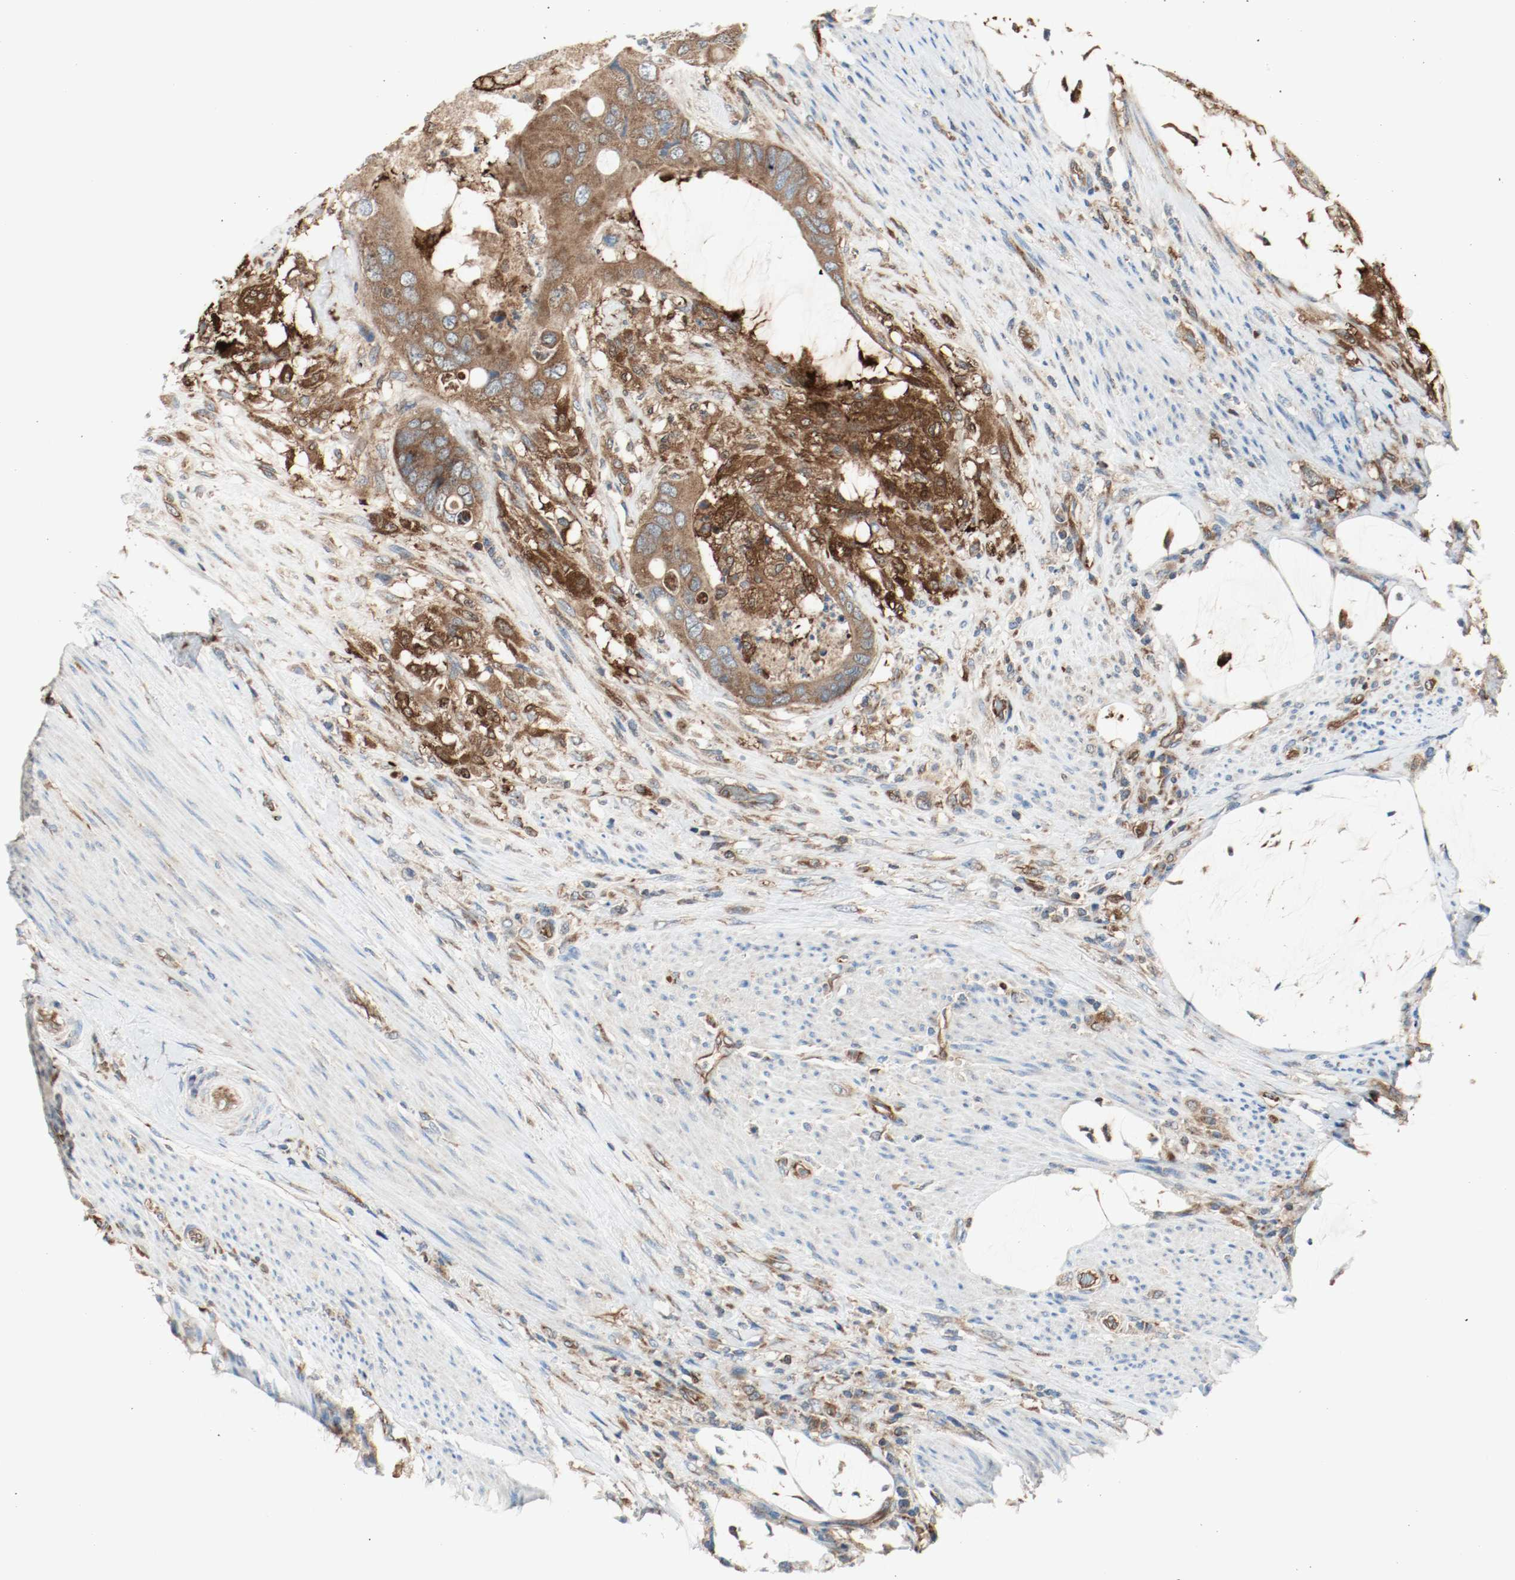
{"staining": {"intensity": "moderate", "quantity": ">75%", "location": "cytoplasmic/membranous"}, "tissue": "colorectal cancer", "cell_type": "Tumor cells", "image_type": "cancer", "snomed": [{"axis": "morphology", "description": "Adenocarcinoma, NOS"}, {"axis": "topography", "description": "Rectum"}], "caption": "The micrograph shows a brown stain indicating the presence of a protein in the cytoplasmic/membranous of tumor cells in colorectal adenocarcinoma. The staining was performed using DAB (3,3'-diaminobenzidine) to visualize the protein expression in brown, while the nuclei were stained in blue with hematoxylin (Magnification: 20x).", "gene": "PLCG1", "patient": {"sex": "female", "age": 77}}